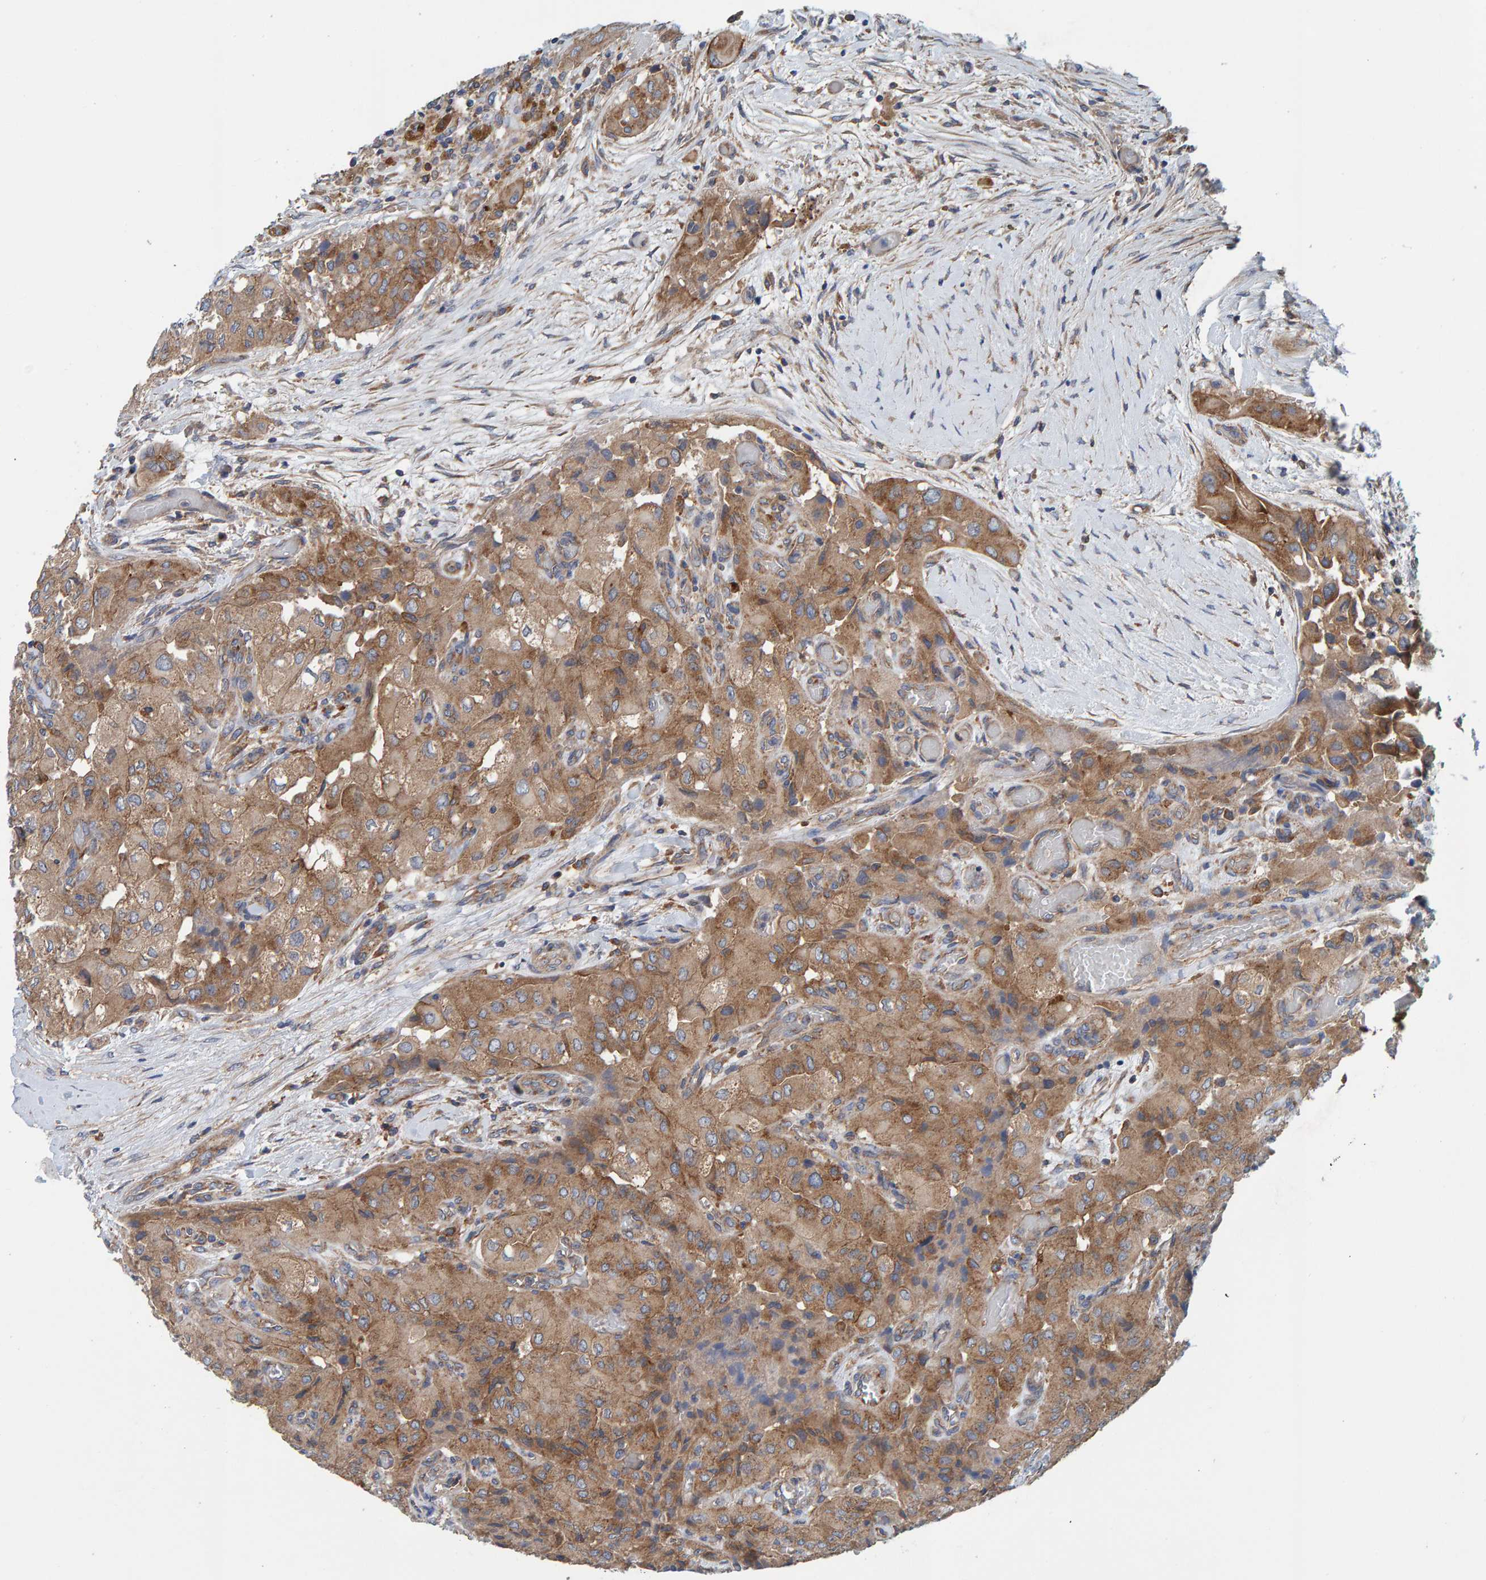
{"staining": {"intensity": "moderate", "quantity": ">75%", "location": "cytoplasmic/membranous"}, "tissue": "thyroid cancer", "cell_type": "Tumor cells", "image_type": "cancer", "snomed": [{"axis": "morphology", "description": "Papillary adenocarcinoma, NOS"}, {"axis": "topography", "description": "Thyroid gland"}], "caption": "Protein staining of thyroid cancer tissue displays moderate cytoplasmic/membranous staining in approximately >75% of tumor cells.", "gene": "MKLN1", "patient": {"sex": "female", "age": 59}}